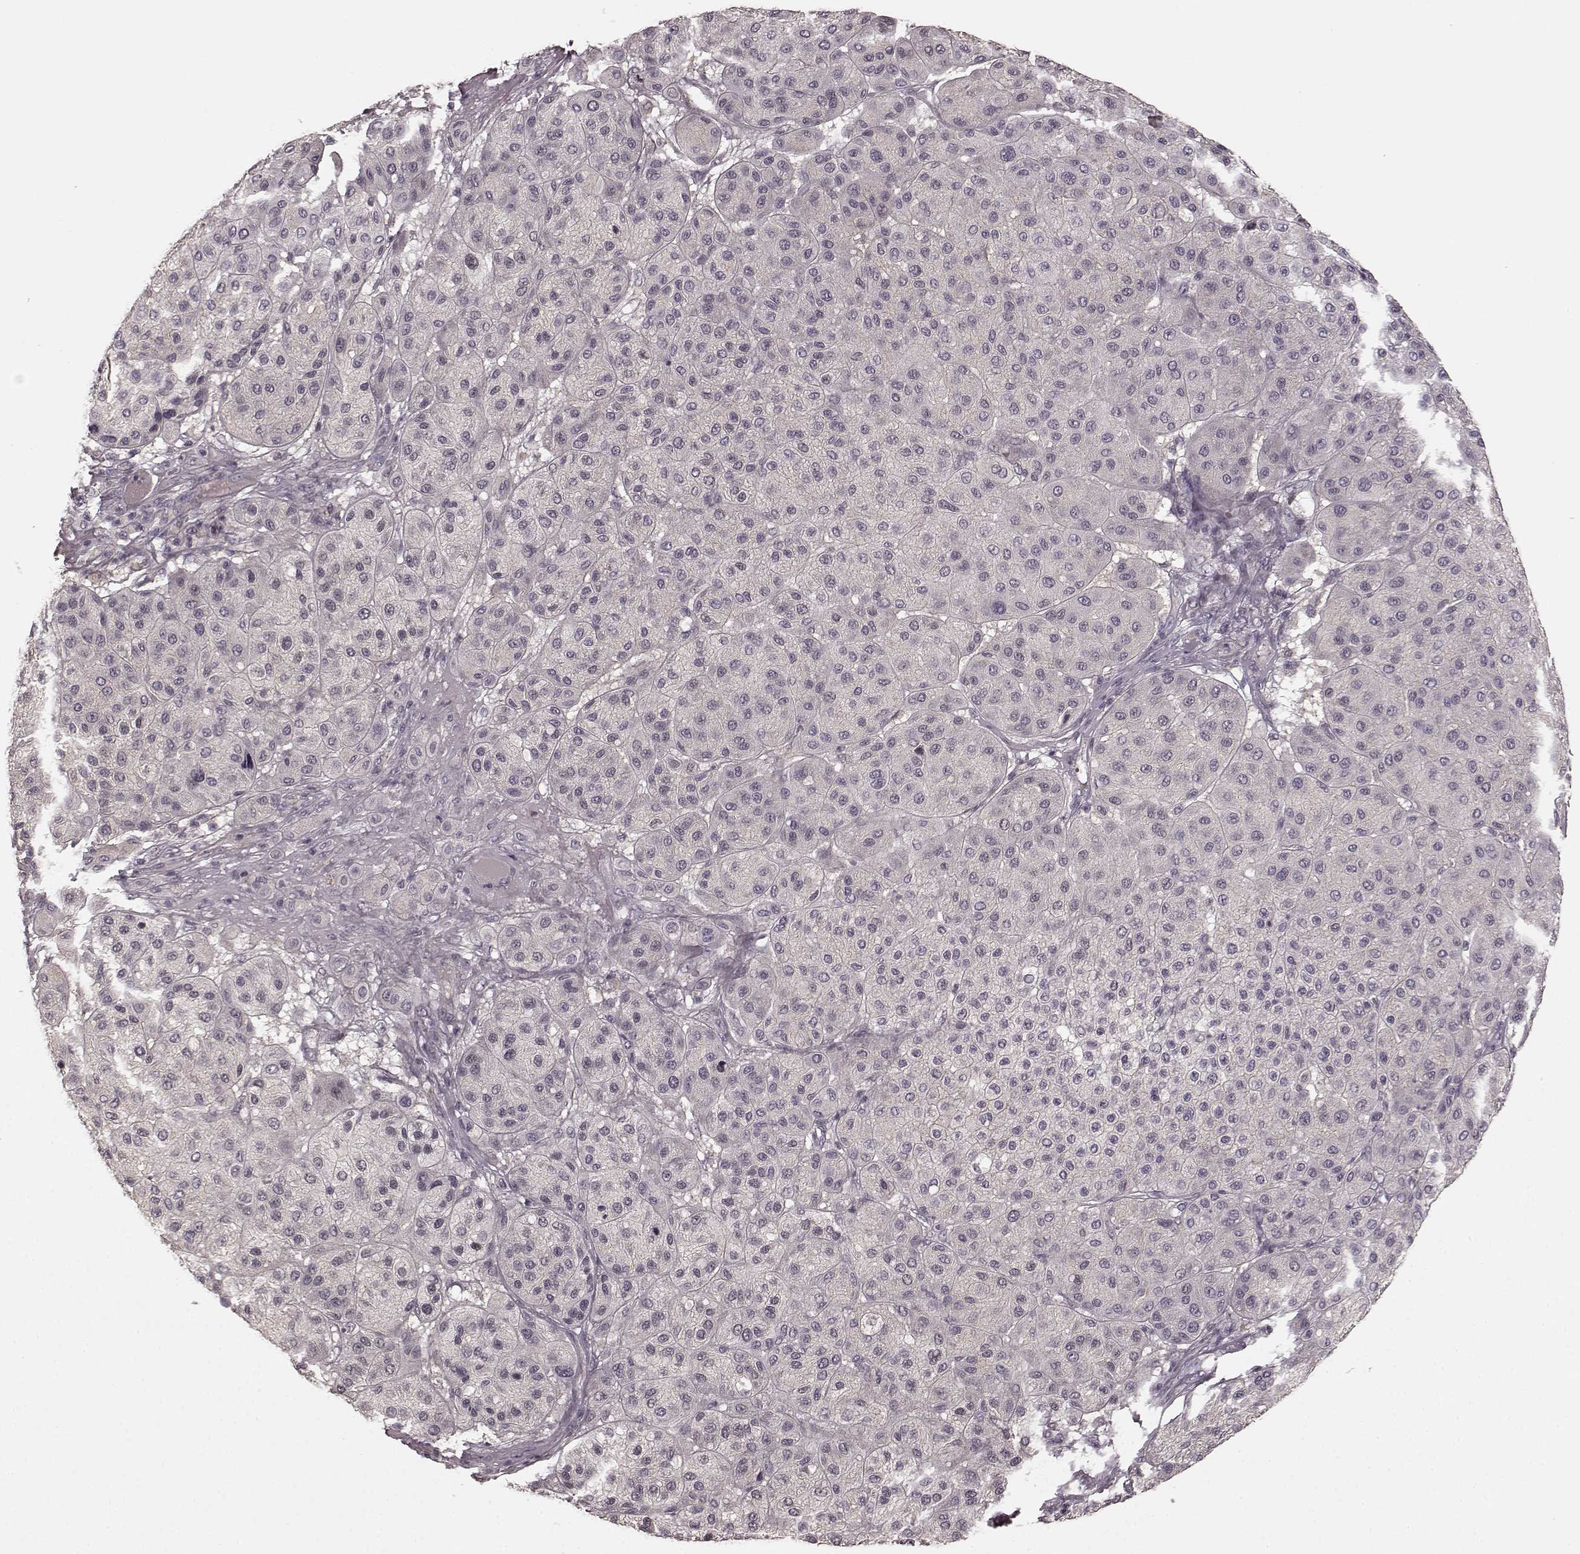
{"staining": {"intensity": "negative", "quantity": "none", "location": "none"}, "tissue": "melanoma", "cell_type": "Tumor cells", "image_type": "cancer", "snomed": [{"axis": "morphology", "description": "Malignant melanoma, Metastatic site"}, {"axis": "topography", "description": "Smooth muscle"}], "caption": "Immunohistochemical staining of human malignant melanoma (metastatic site) exhibits no significant positivity in tumor cells.", "gene": "PRKCE", "patient": {"sex": "male", "age": 41}}